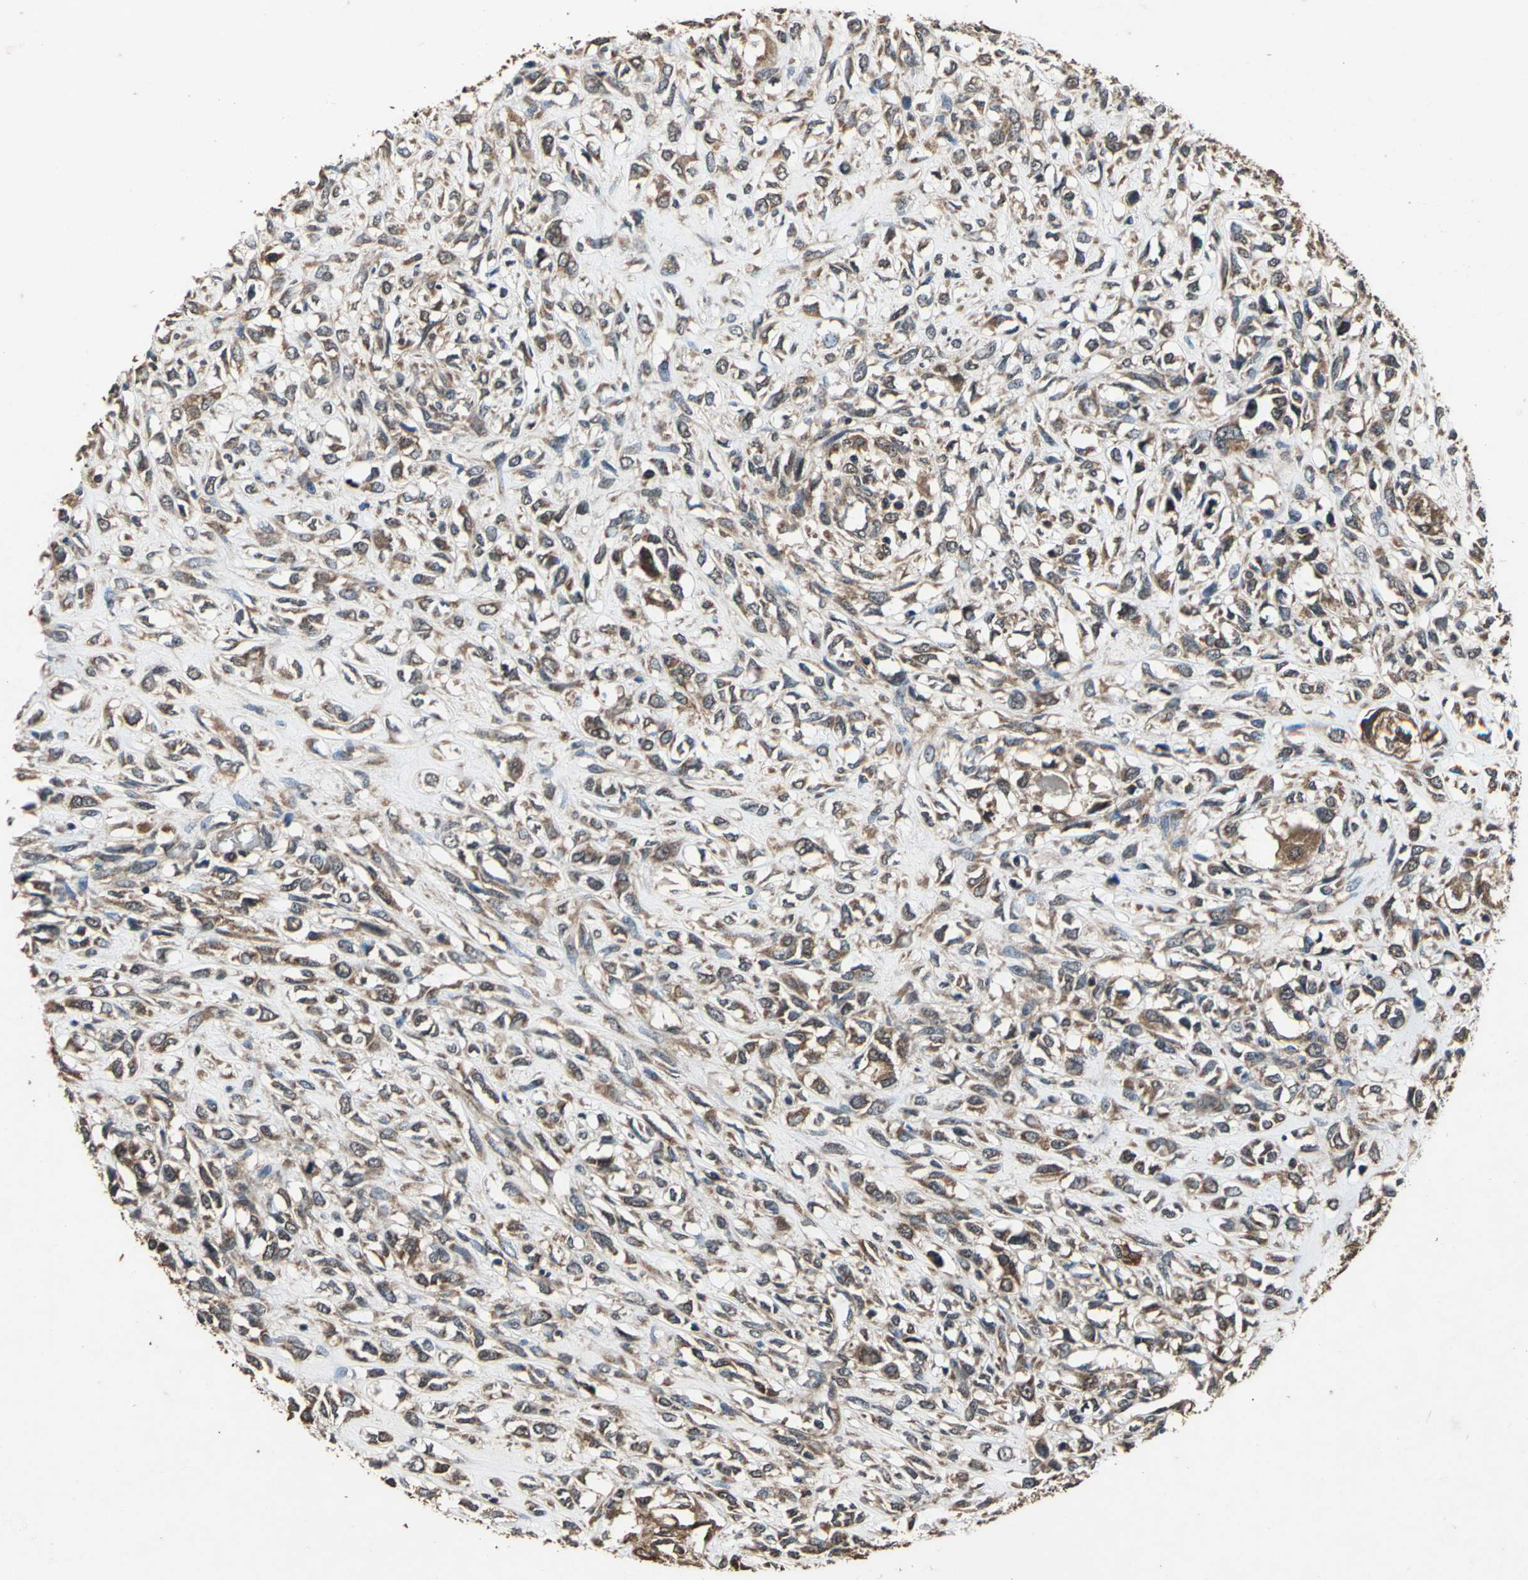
{"staining": {"intensity": "strong", "quantity": ">75%", "location": "cytoplasmic/membranous"}, "tissue": "head and neck cancer", "cell_type": "Tumor cells", "image_type": "cancer", "snomed": [{"axis": "morphology", "description": "Necrosis, NOS"}, {"axis": "morphology", "description": "Neoplasm, malignant, NOS"}, {"axis": "topography", "description": "Salivary gland"}, {"axis": "topography", "description": "Head-Neck"}], "caption": "Head and neck neoplasm (malignant) tissue exhibits strong cytoplasmic/membranous positivity in approximately >75% of tumor cells (DAB (3,3'-diaminobenzidine) IHC, brown staining for protein, blue staining for nuclei).", "gene": "ZNF608", "patient": {"sex": "male", "age": 43}}